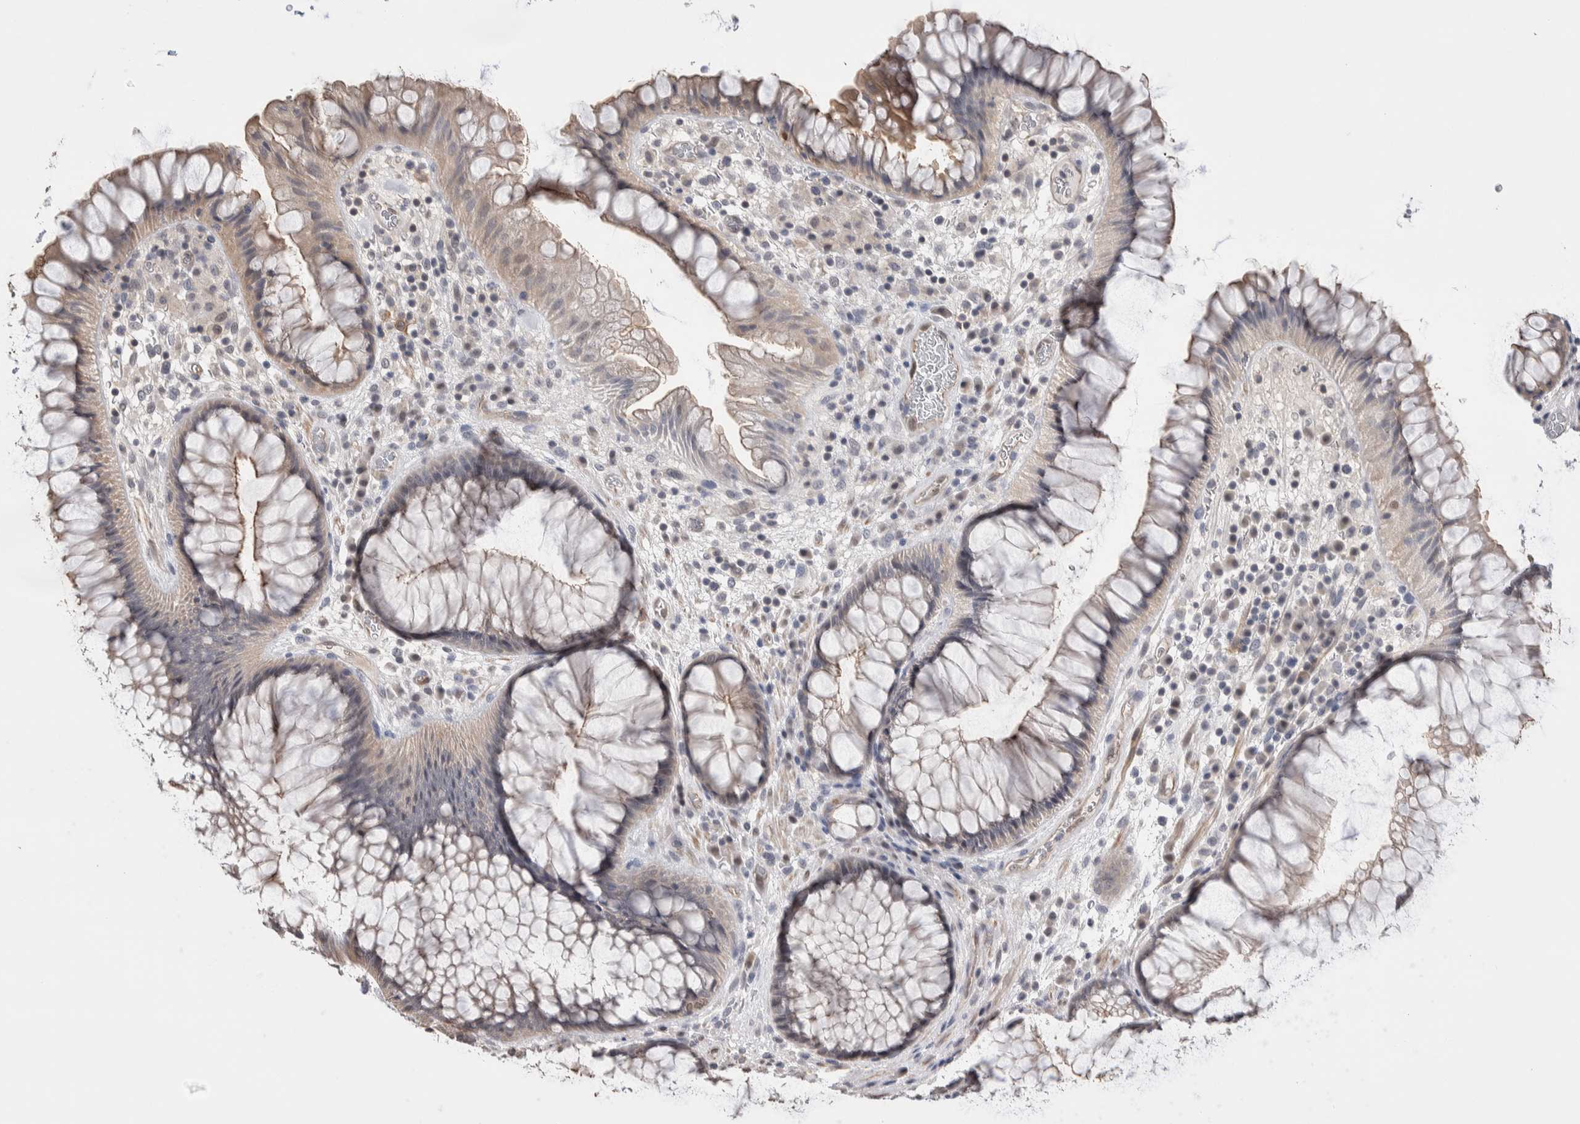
{"staining": {"intensity": "moderate", "quantity": "25%-75%", "location": "cytoplasmic/membranous"}, "tissue": "rectum", "cell_type": "Glandular cells", "image_type": "normal", "snomed": [{"axis": "morphology", "description": "Normal tissue, NOS"}, {"axis": "topography", "description": "Rectum"}], "caption": "About 25%-75% of glandular cells in benign human rectum demonstrate moderate cytoplasmic/membranous protein expression as visualized by brown immunohistochemical staining.", "gene": "ZBTB49", "patient": {"sex": "male", "age": 51}}